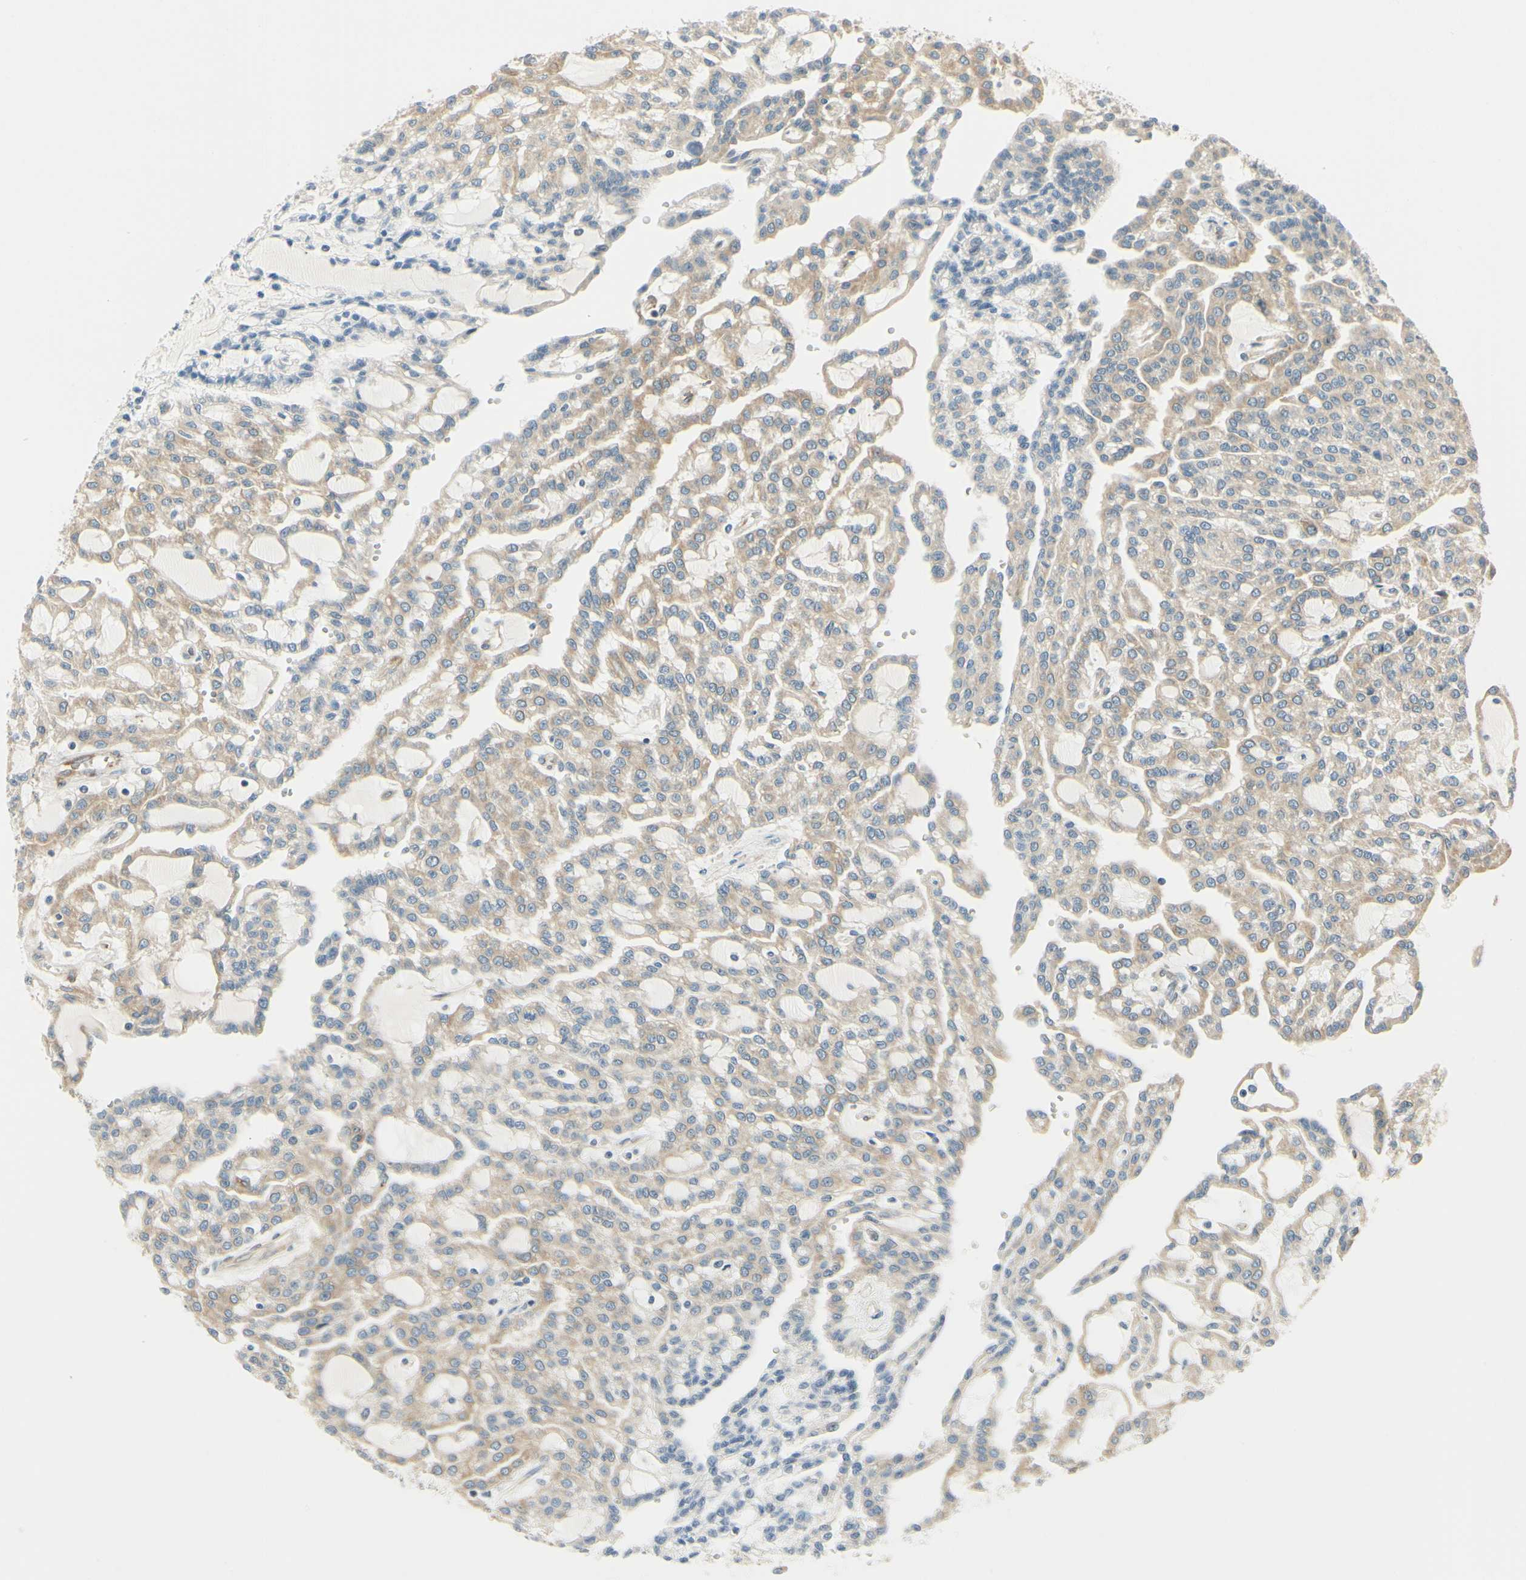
{"staining": {"intensity": "weak", "quantity": ">75%", "location": "cytoplasmic/membranous"}, "tissue": "renal cancer", "cell_type": "Tumor cells", "image_type": "cancer", "snomed": [{"axis": "morphology", "description": "Adenocarcinoma, NOS"}, {"axis": "topography", "description": "Kidney"}], "caption": "Immunohistochemistry (DAB (3,3'-diaminobenzidine)) staining of human renal cancer exhibits weak cytoplasmic/membranous protein staining in approximately >75% of tumor cells.", "gene": "IGDCC4", "patient": {"sex": "male", "age": 63}}